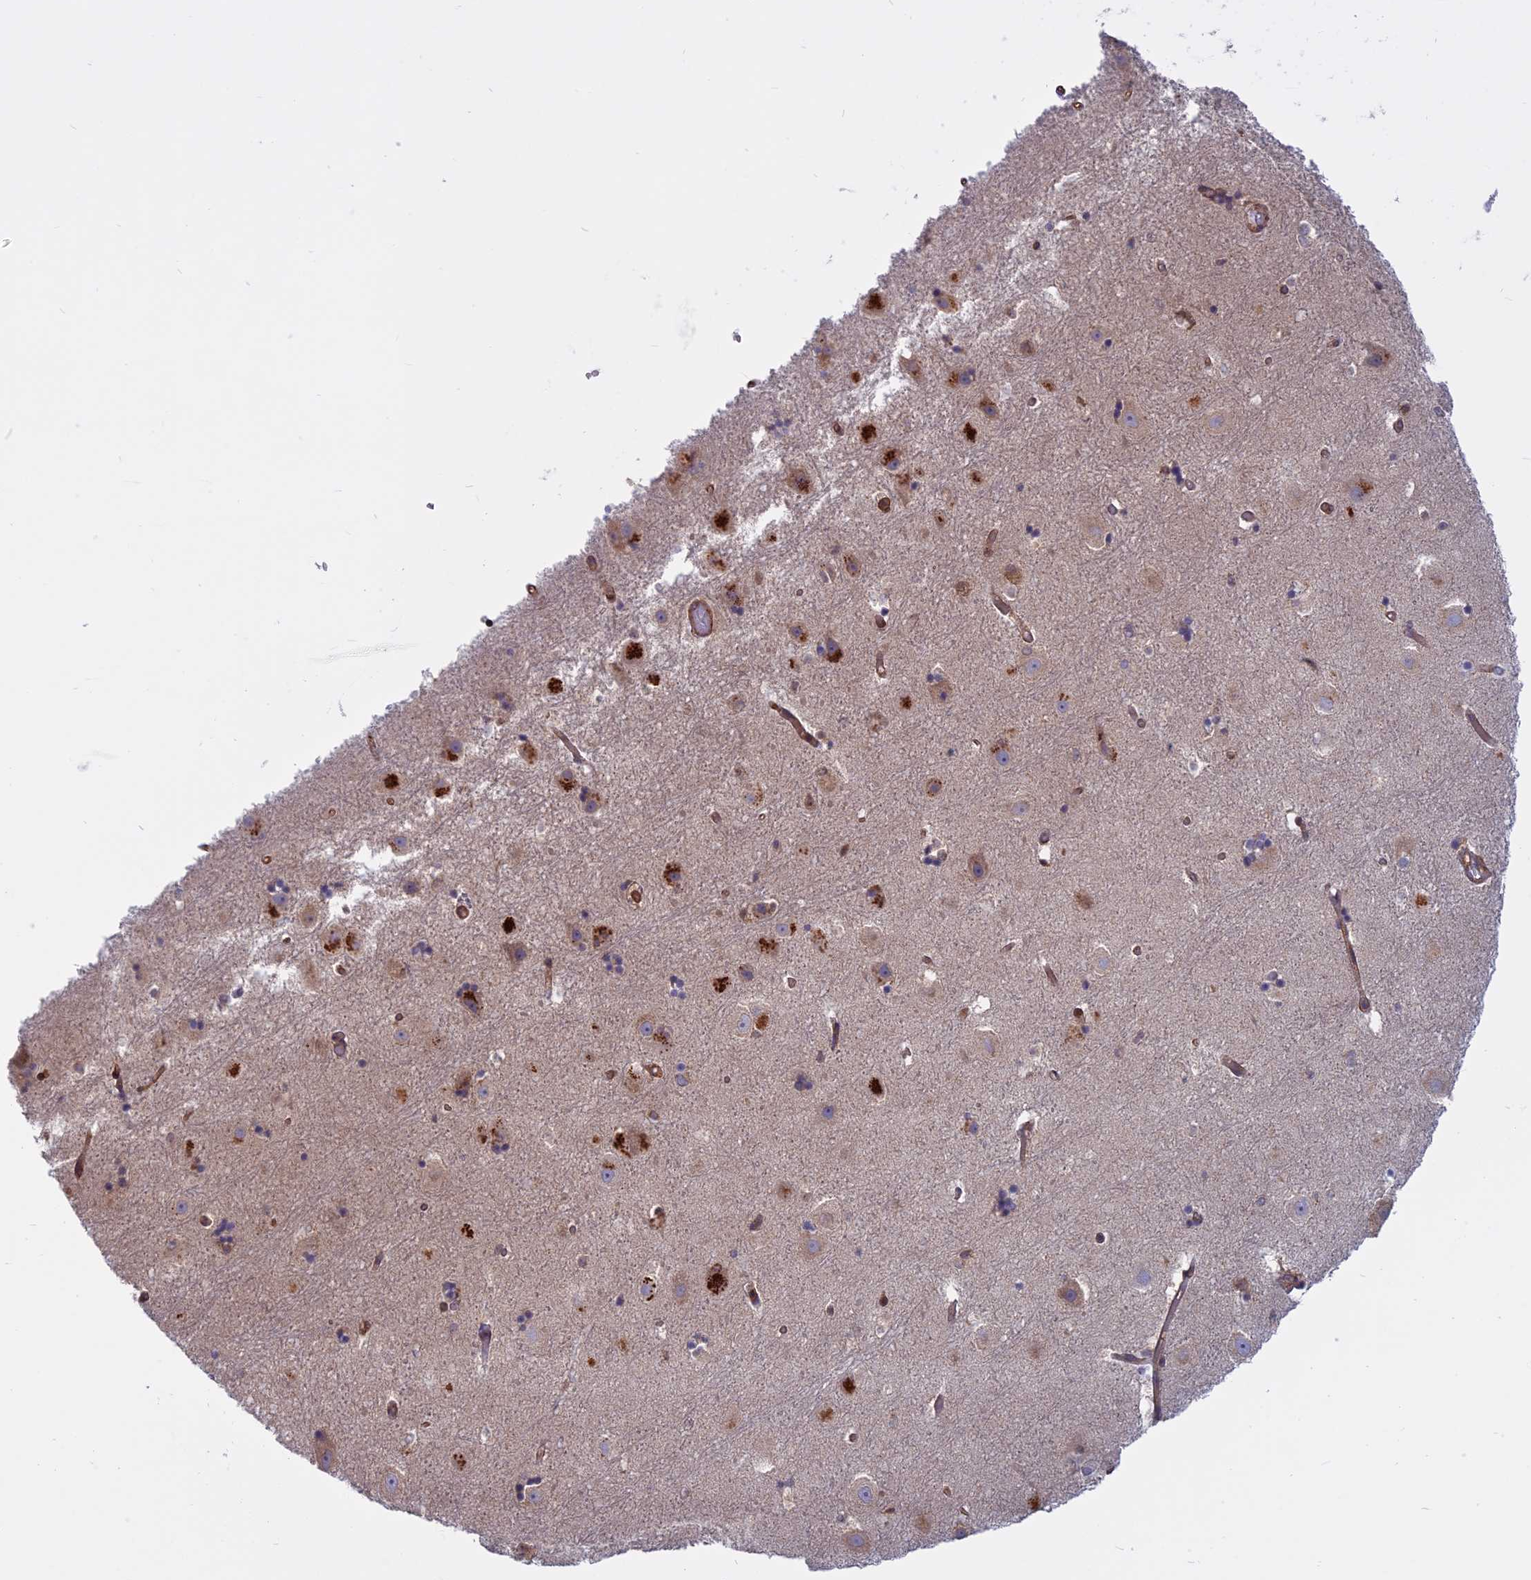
{"staining": {"intensity": "strong", "quantity": "25%-75%", "location": "cytoplasmic/membranous"}, "tissue": "hippocampus", "cell_type": "Glial cells", "image_type": "normal", "snomed": [{"axis": "morphology", "description": "Normal tissue, NOS"}, {"axis": "topography", "description": "Hippocampus"}], "caption": "A histopathology image of hippocampus stained for a protein displays strong cytoplasmic/membranous brown staining in glial cells. Using DAB (brown) and hematoxylin (blue) stains, captured at high magnification using brightfield microscopy.", "gene": "TMEM208", "patient": {"sex": "female", "age": 52}}